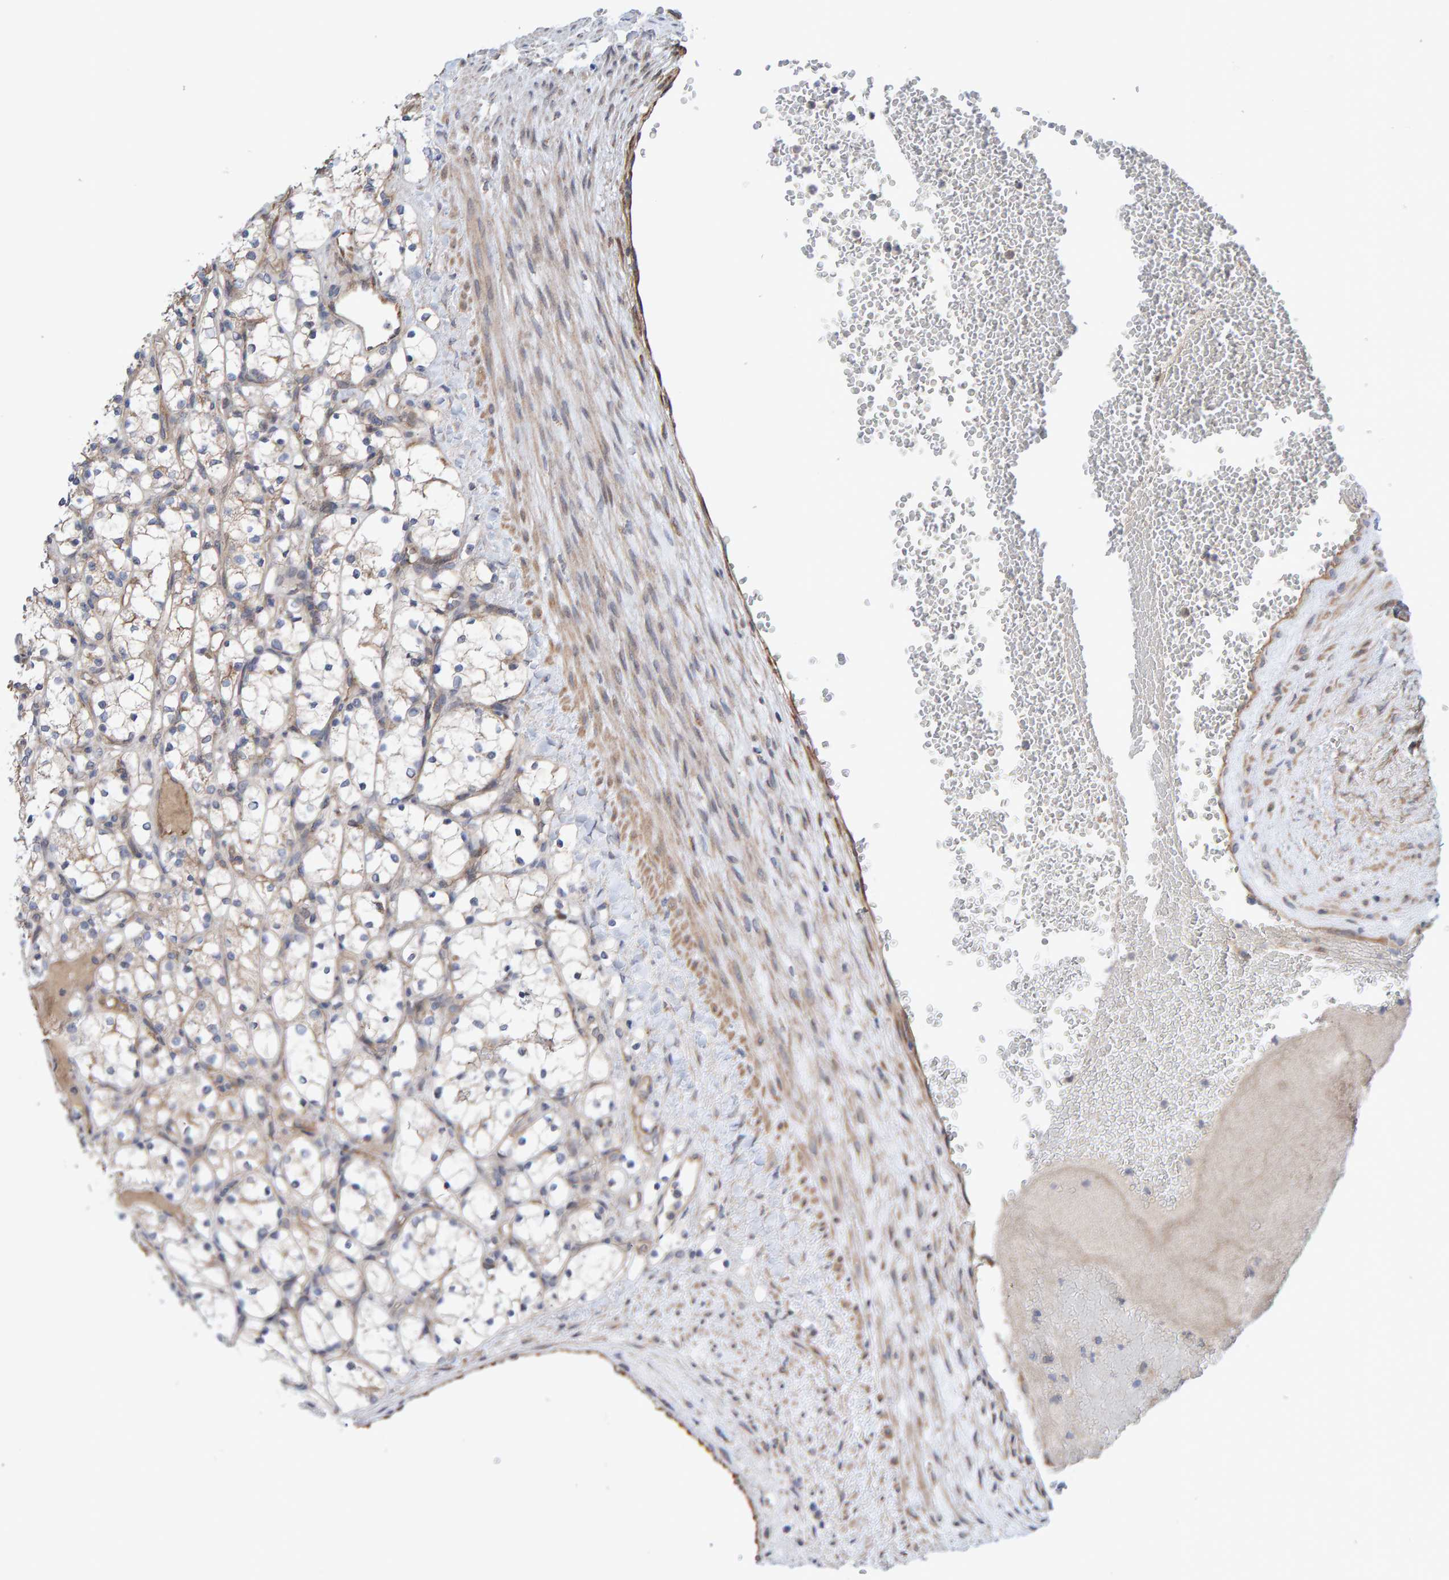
{"staining": {"intensity": "weak", "quantity": "25%-75%", "location": "cytoplasmic/membranous"}, "tissue": "renal cancer", "cell_type": "Tumor cells", "image_type": "cancer", "snomed": [{"axis": "morphology", "description": "Adenocarcinoma, NOS"}, {"axis": "topography", "description": "Kidney"}], "caption": "A high-resolution histopathology image shows IHC staining of renal cancer (adenocarcinoma), which displays weak cytoplasmic/membranous positivity in approximately 25%-75% of tumor cells.", "gene": "LRSAM1", "patient": {"sex": "female", "age": 69}}